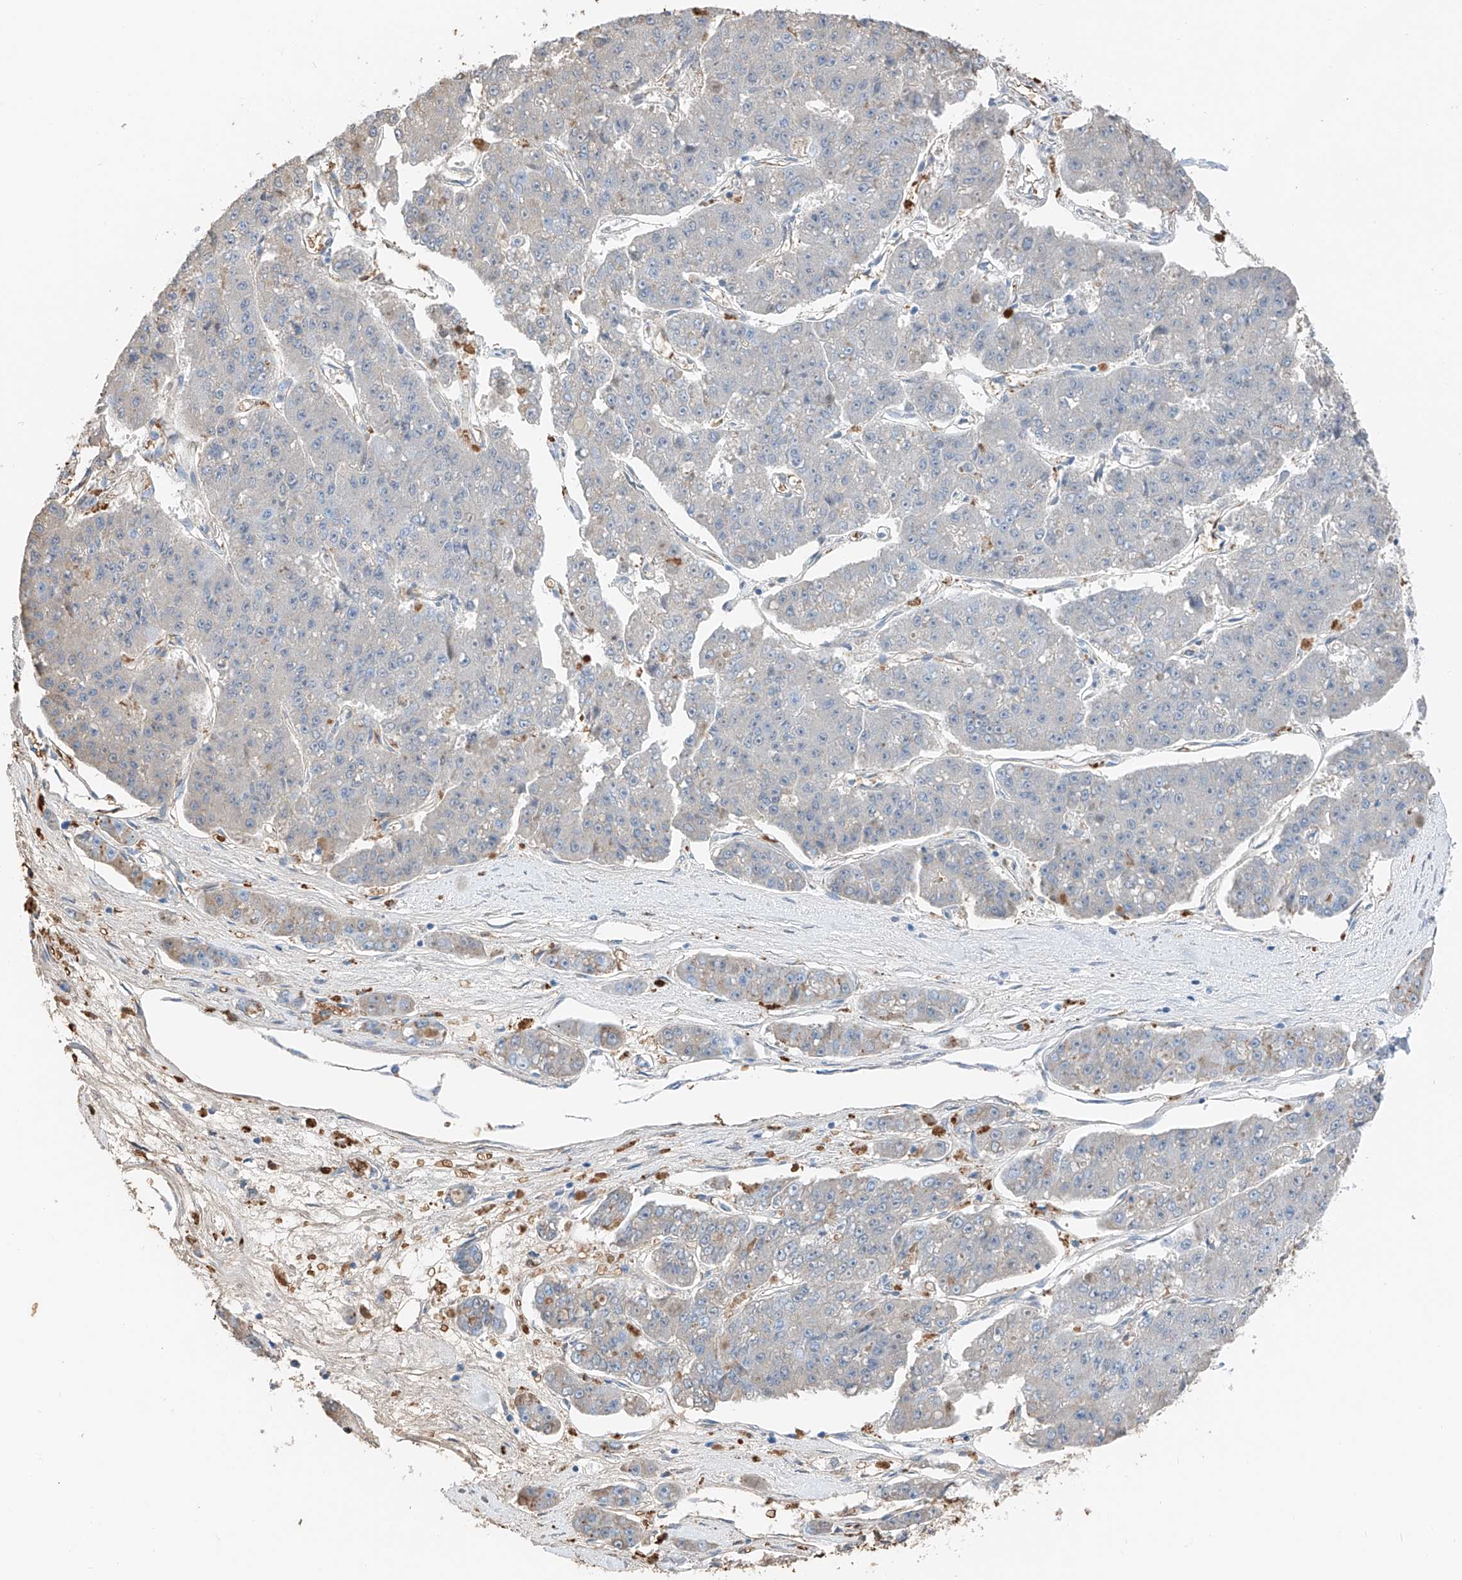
{"staining": {"intensity": "negative", "quantity": "none", "location": "none"}, "tissue": "pancreatic cancer", "cell_type": "Tumor cells", "image_type": "cancer", "snomed": [{"axis": "morphology", "description": "Adenocarcinoma, NOS"}, {"axis": "topography", "description": "Pancreas"}], "caption": "IHC image of pancreatic cancer stained for a protein (brown), which reveals no staining in tumor cells. The staining is performed using DAB (3,3'-diaminobenzidine) brown chromogen with nuclei counter-stained in using hematoxylin.", "gene": "PRSS23", "patient": {"sex": "male", "age": 50}}